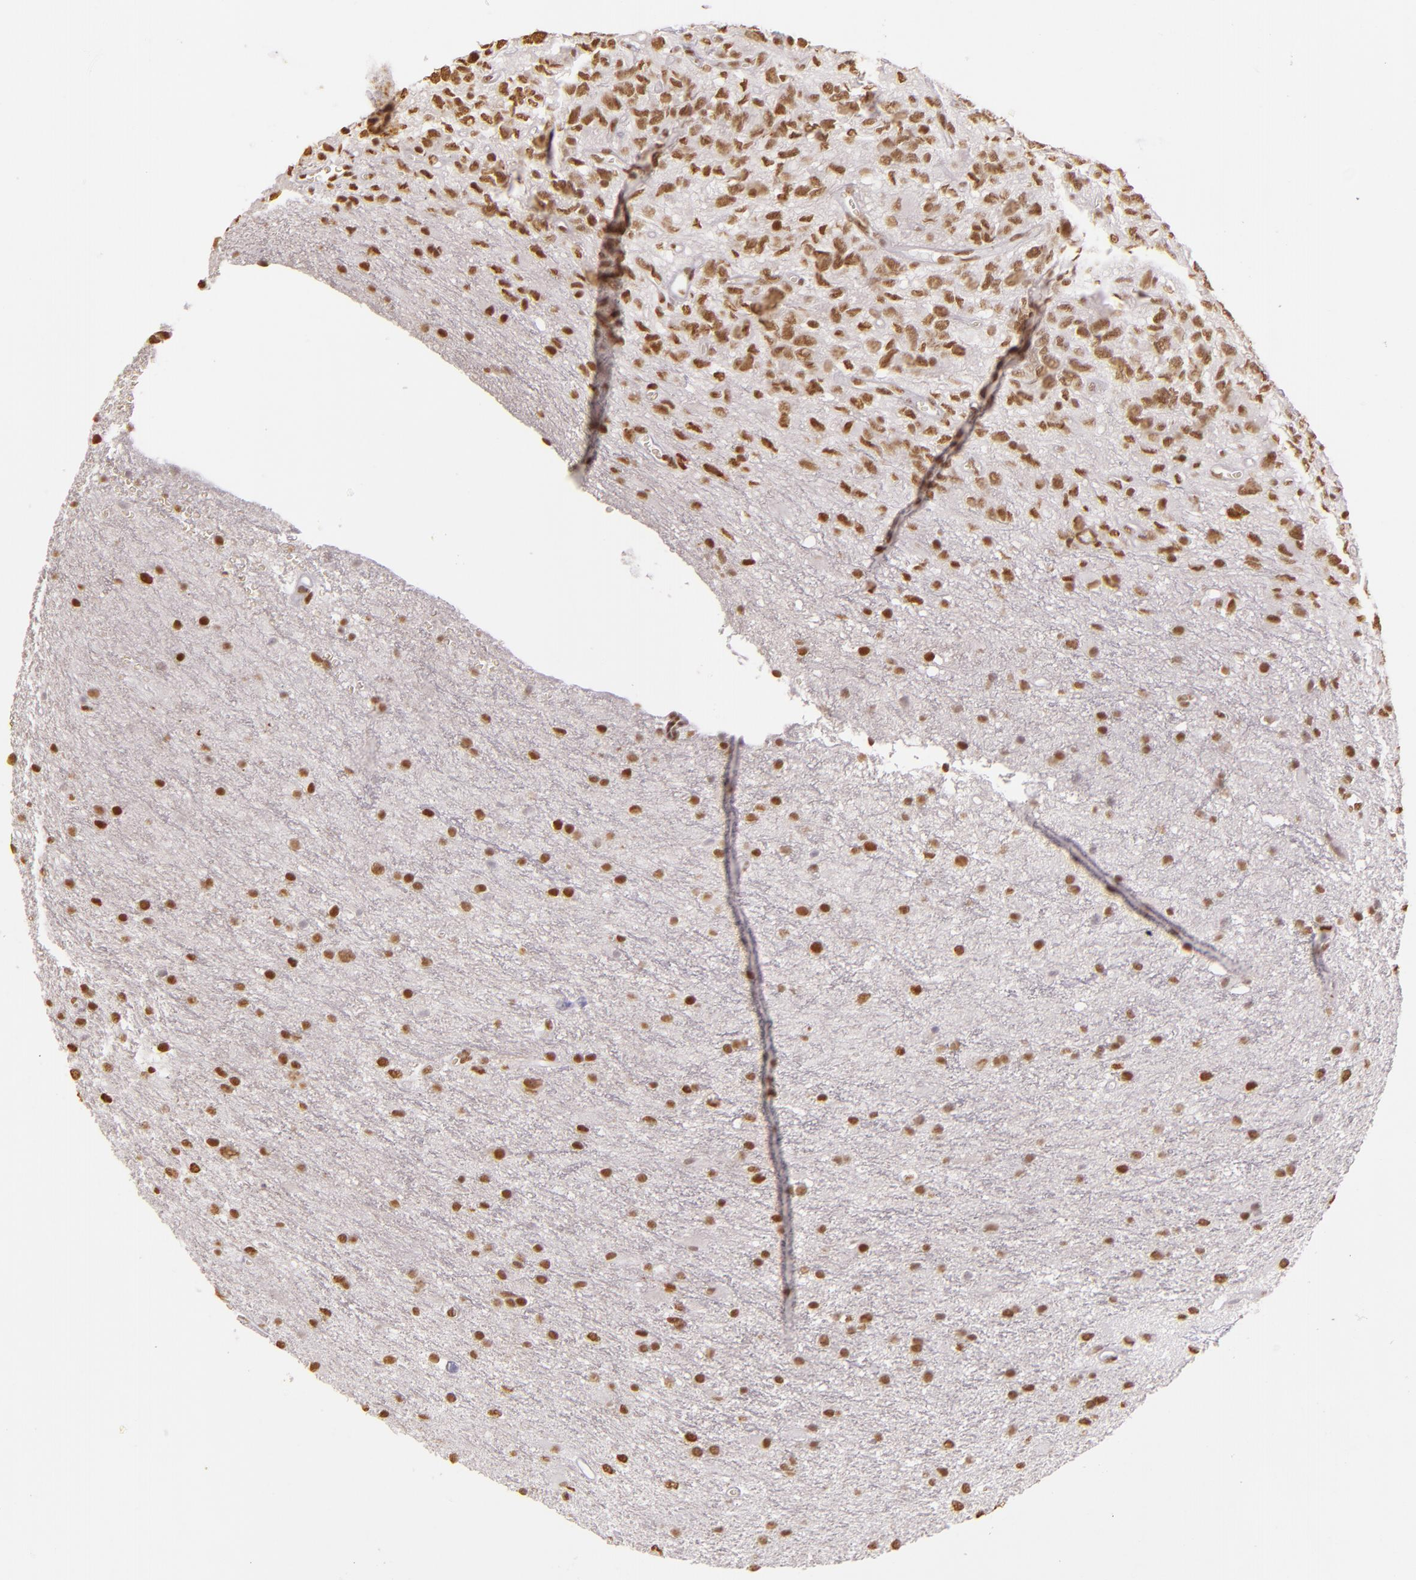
{"staining": {"intensity": "moderate", "quantity": ">75%", "location": "nuclear"}, "tissue": "glioma", "cell_type": "Tumor cells", "image_type": "cancer", "snomed": [{"axis": "morphology", "description": "Glioma, malignant, Low grade"}, {"axis": "topography", "description": "Brain"}], "caption": "Tumor cells reveal moderate nuclear expression in approximately >75% of cells in glioma.", "gene": "PAPOLA", "patient": {"sex": "female", "age": 15}}